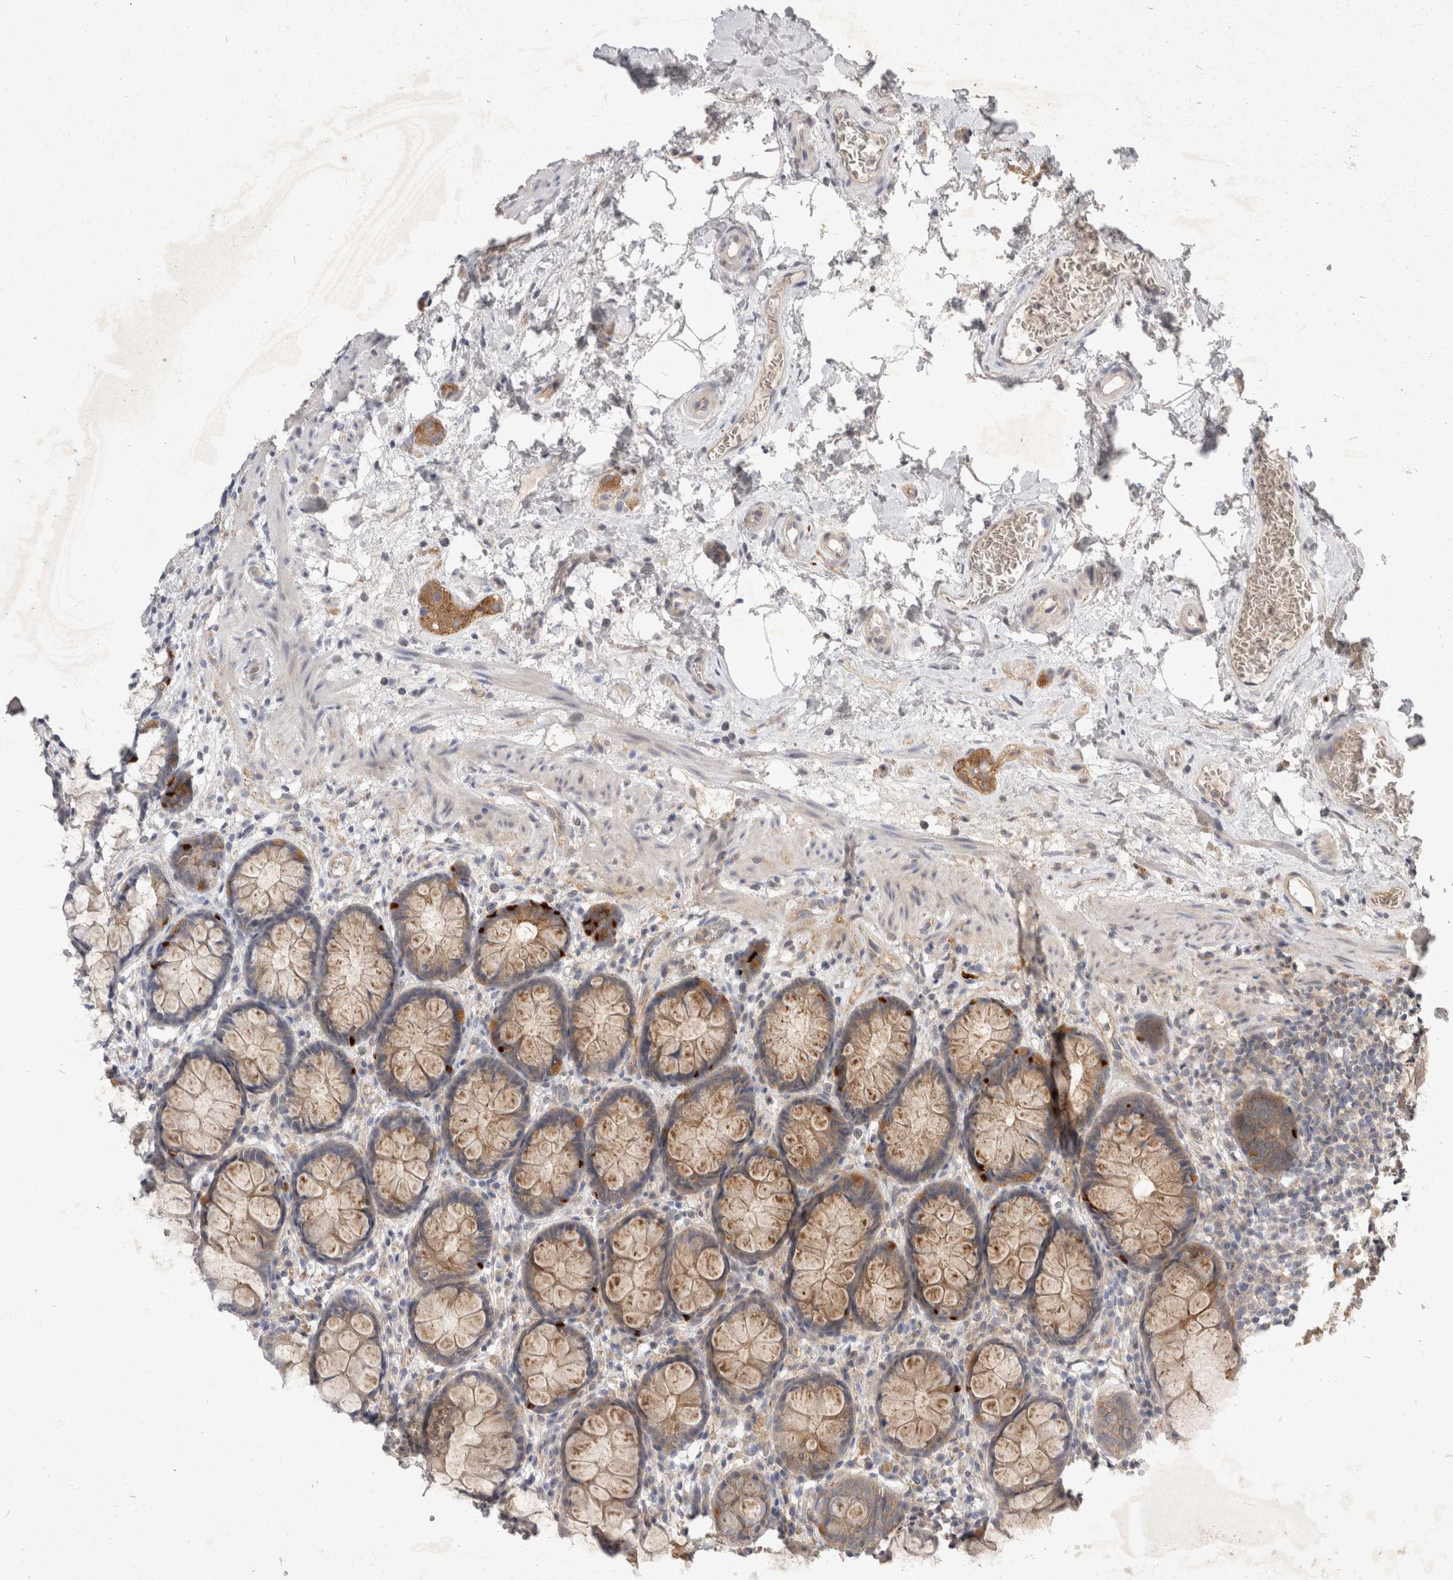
{"staining": {"intensity": "moderate", "quantity": ">75%", "location": "cytoplasmic/membranous"}, "tissue": "rectum", "cell_type": "Glandular cells", "image_type": "normal", "snomed": [{"axis": "morphology", "description": "Normal tissue, NOS"}, {"axis": "topography", "description": "Rectum"}], "caption": "This image exhibits unremarkable rectum stained with immunohistochemistry (IHC) to label a protein in brown. The cytoplasmic/membranous of glandular cells show moderate positivity for the protein. Nuclei are counter-stained blue.", "gene": "TOM1L2", "patient": {"sex": "male", "age": 64}}